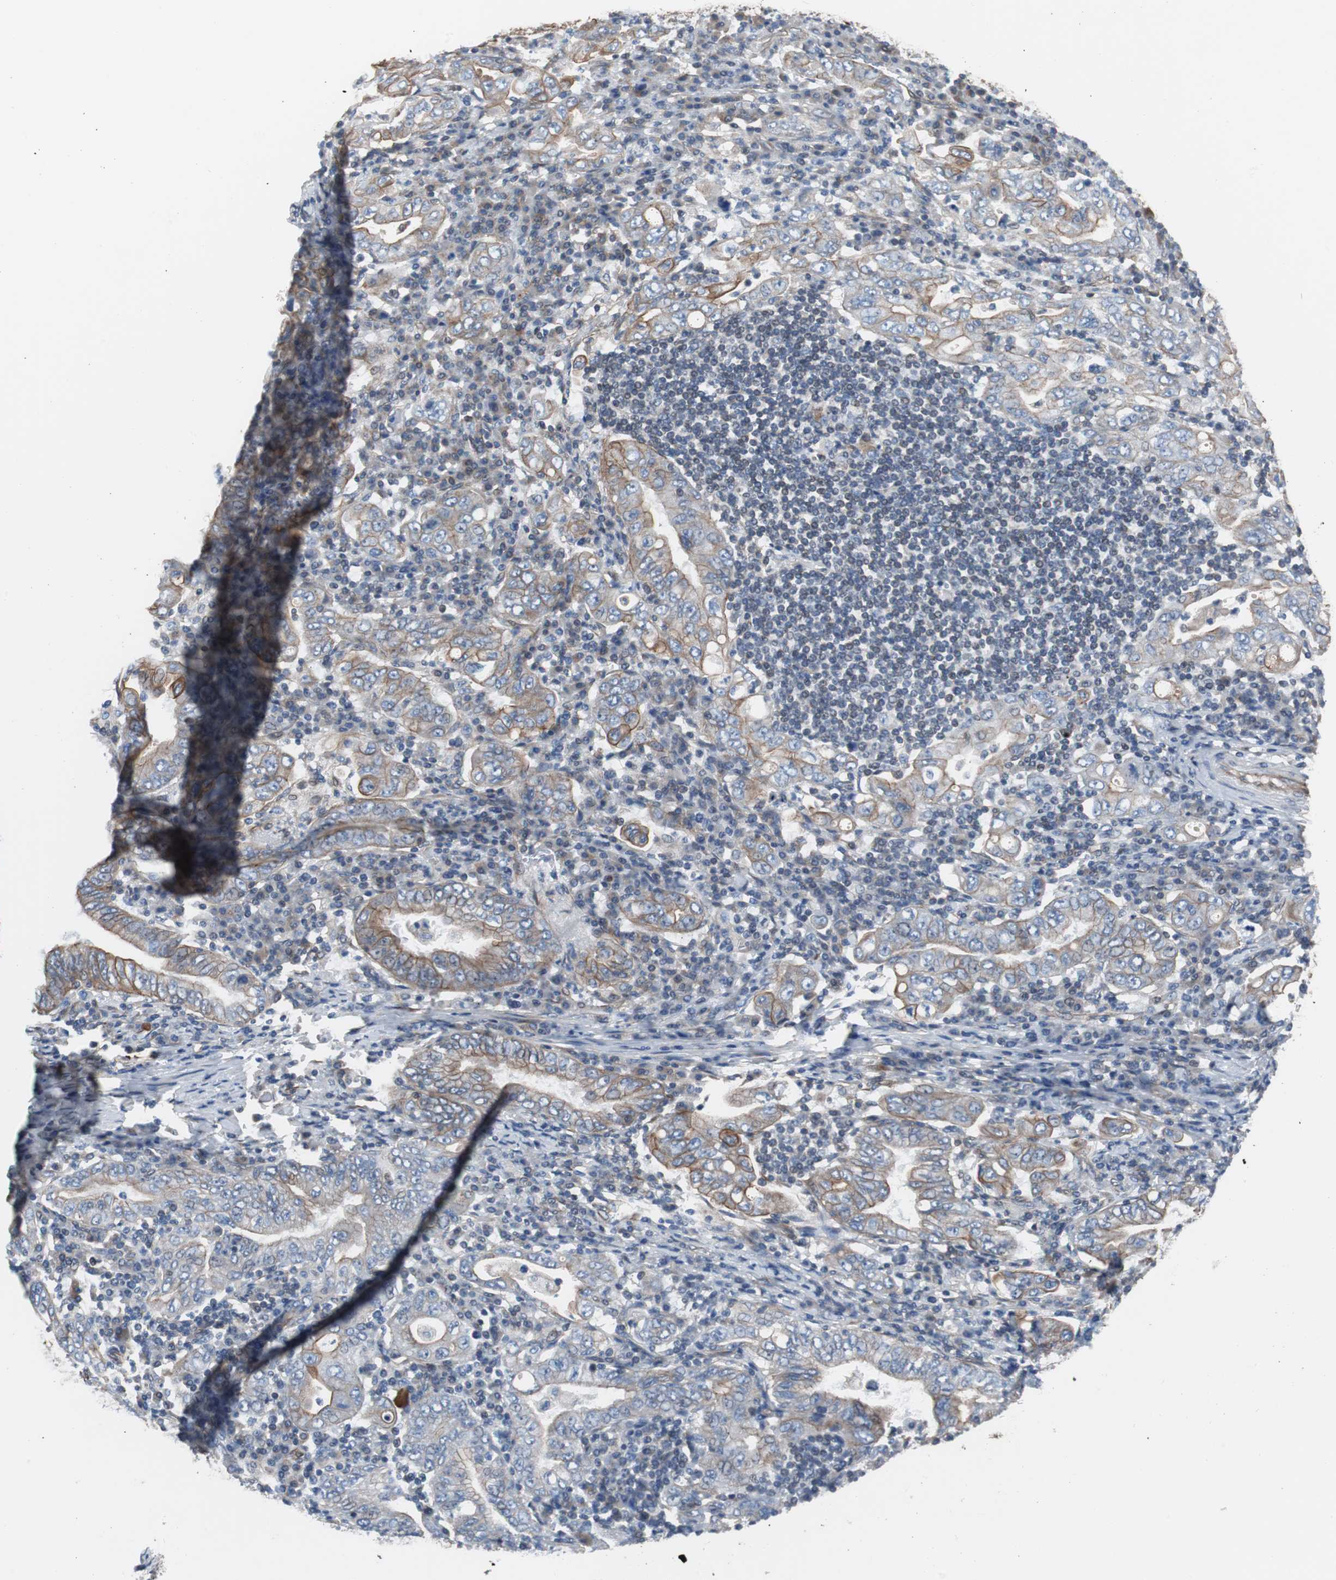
{"staining": {"intensity": "weak", "quantity": "25%-75%", "location": "cytoplasmic/membranous"}, "tissue": "stomach cancer", "cell_type": "Tumor cells", "image_type": "cancer", "snomed": [{"axis": "morphology", "description": "Normal tissue, NOS"}, {"axis": "morphology", "description": "Adenocarcinoma, NOS"}, {"axis": "topography", "description": "Esophagus"}, {"axis": "topography", "description": "Stomach, upper"}, {"axis": "topography", "description": "Peripheral nerve tissue"}], "caption": "Immunohistochemical staining of human stomach cancer displays weak cytoplasmic/membranous protein positivity in approximately 25%-75% of tumor cells. Immunohistochemistry stains the protein in brown and the nuclei are stained blue.", "gene": "KIF3B", "patient": {"sex": "male", "age": 62}}